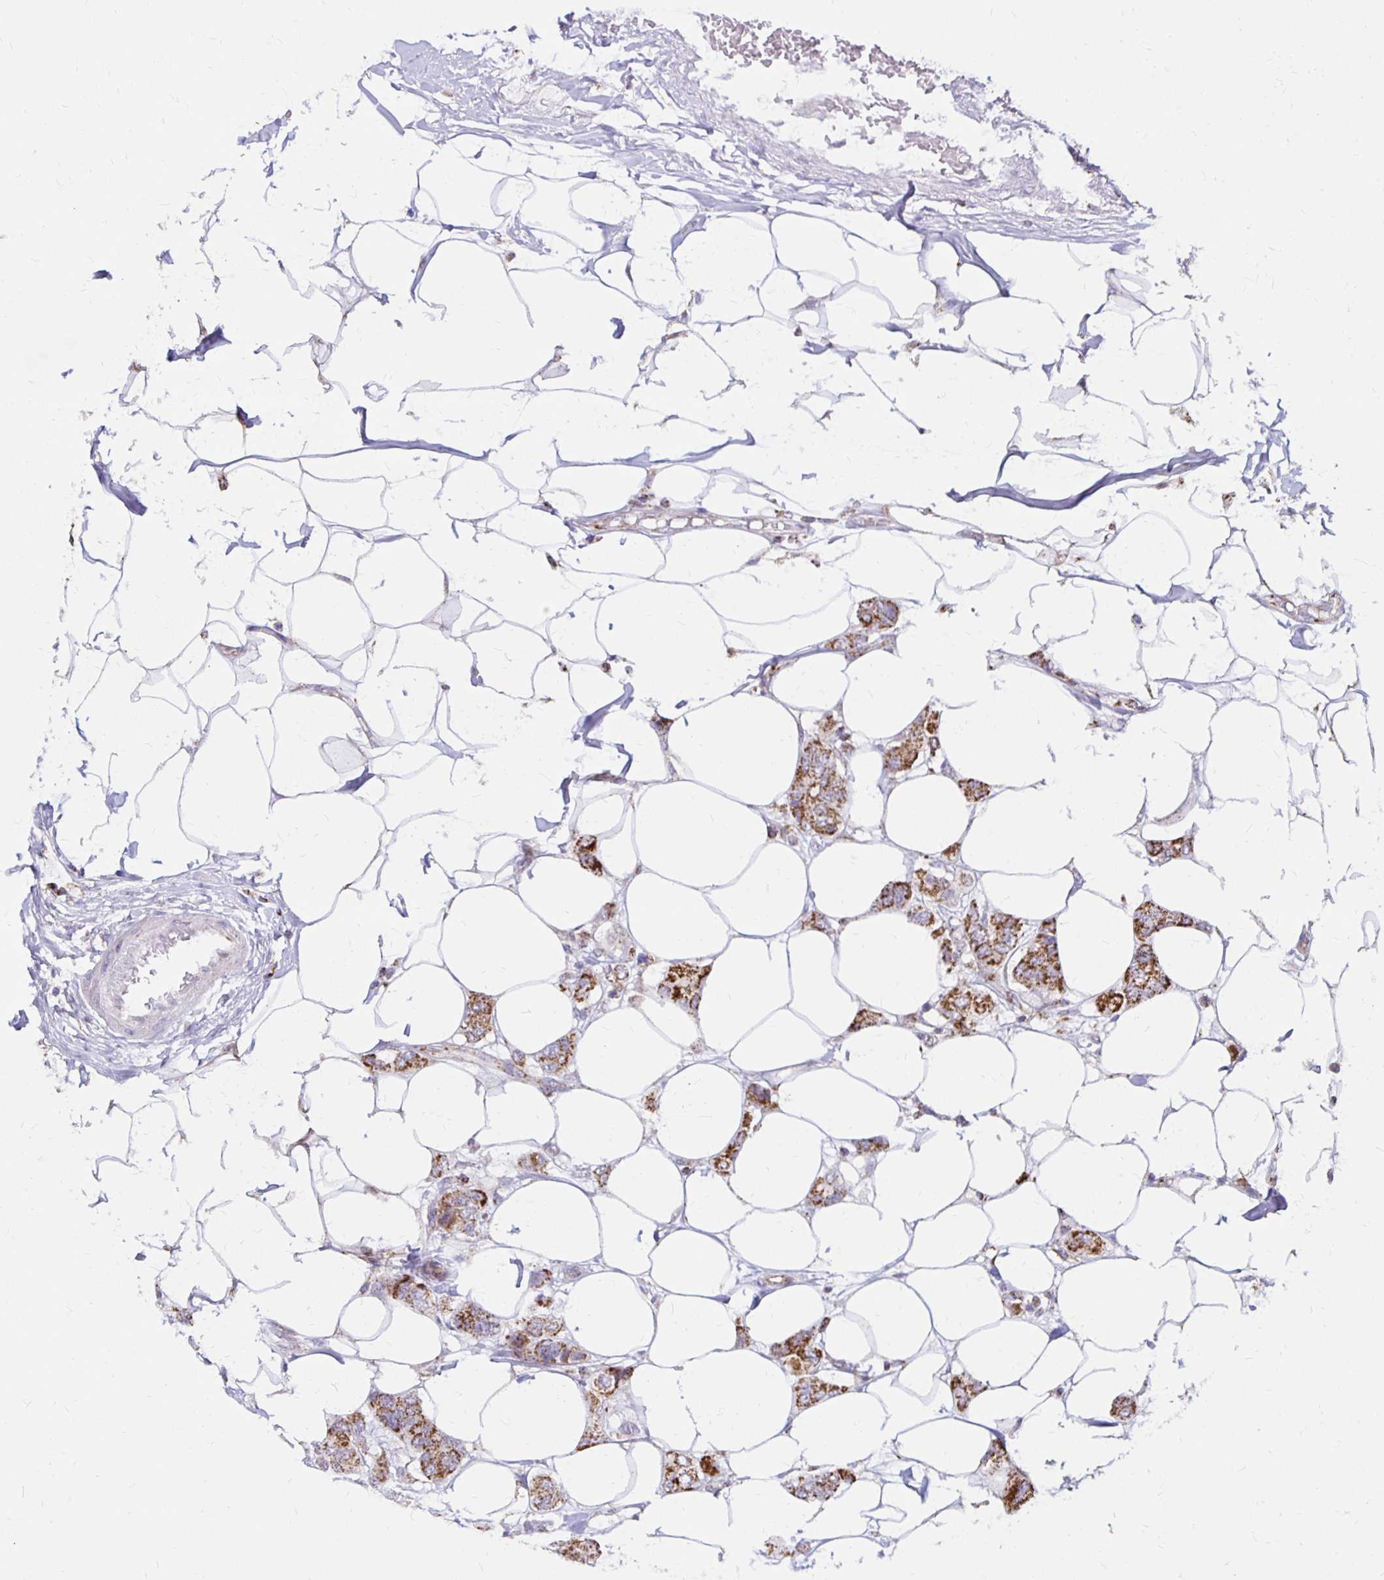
{"staining": {"intensity": "strong", "quantity": ">75%", "location": "cytoplasmic/membranous"}, "tissue": "breast cancer", "cell_type": "Tumor cells", "image_type": "cancer", "snomed": [{"axis": "morphology", "description": "Lobular carcinoma"}, {"axis": "topography", "description": "Breast"}], "caption": "This photomicrograph demonstrates immunohistochemistry (IHC) staining of human lobular carcinoma (breast), with high strong cytoplasmic/membranous positivity in about >75% of tumor cells.", "gene": "IER3", "patient": {"sex": "female", "age": 51}}